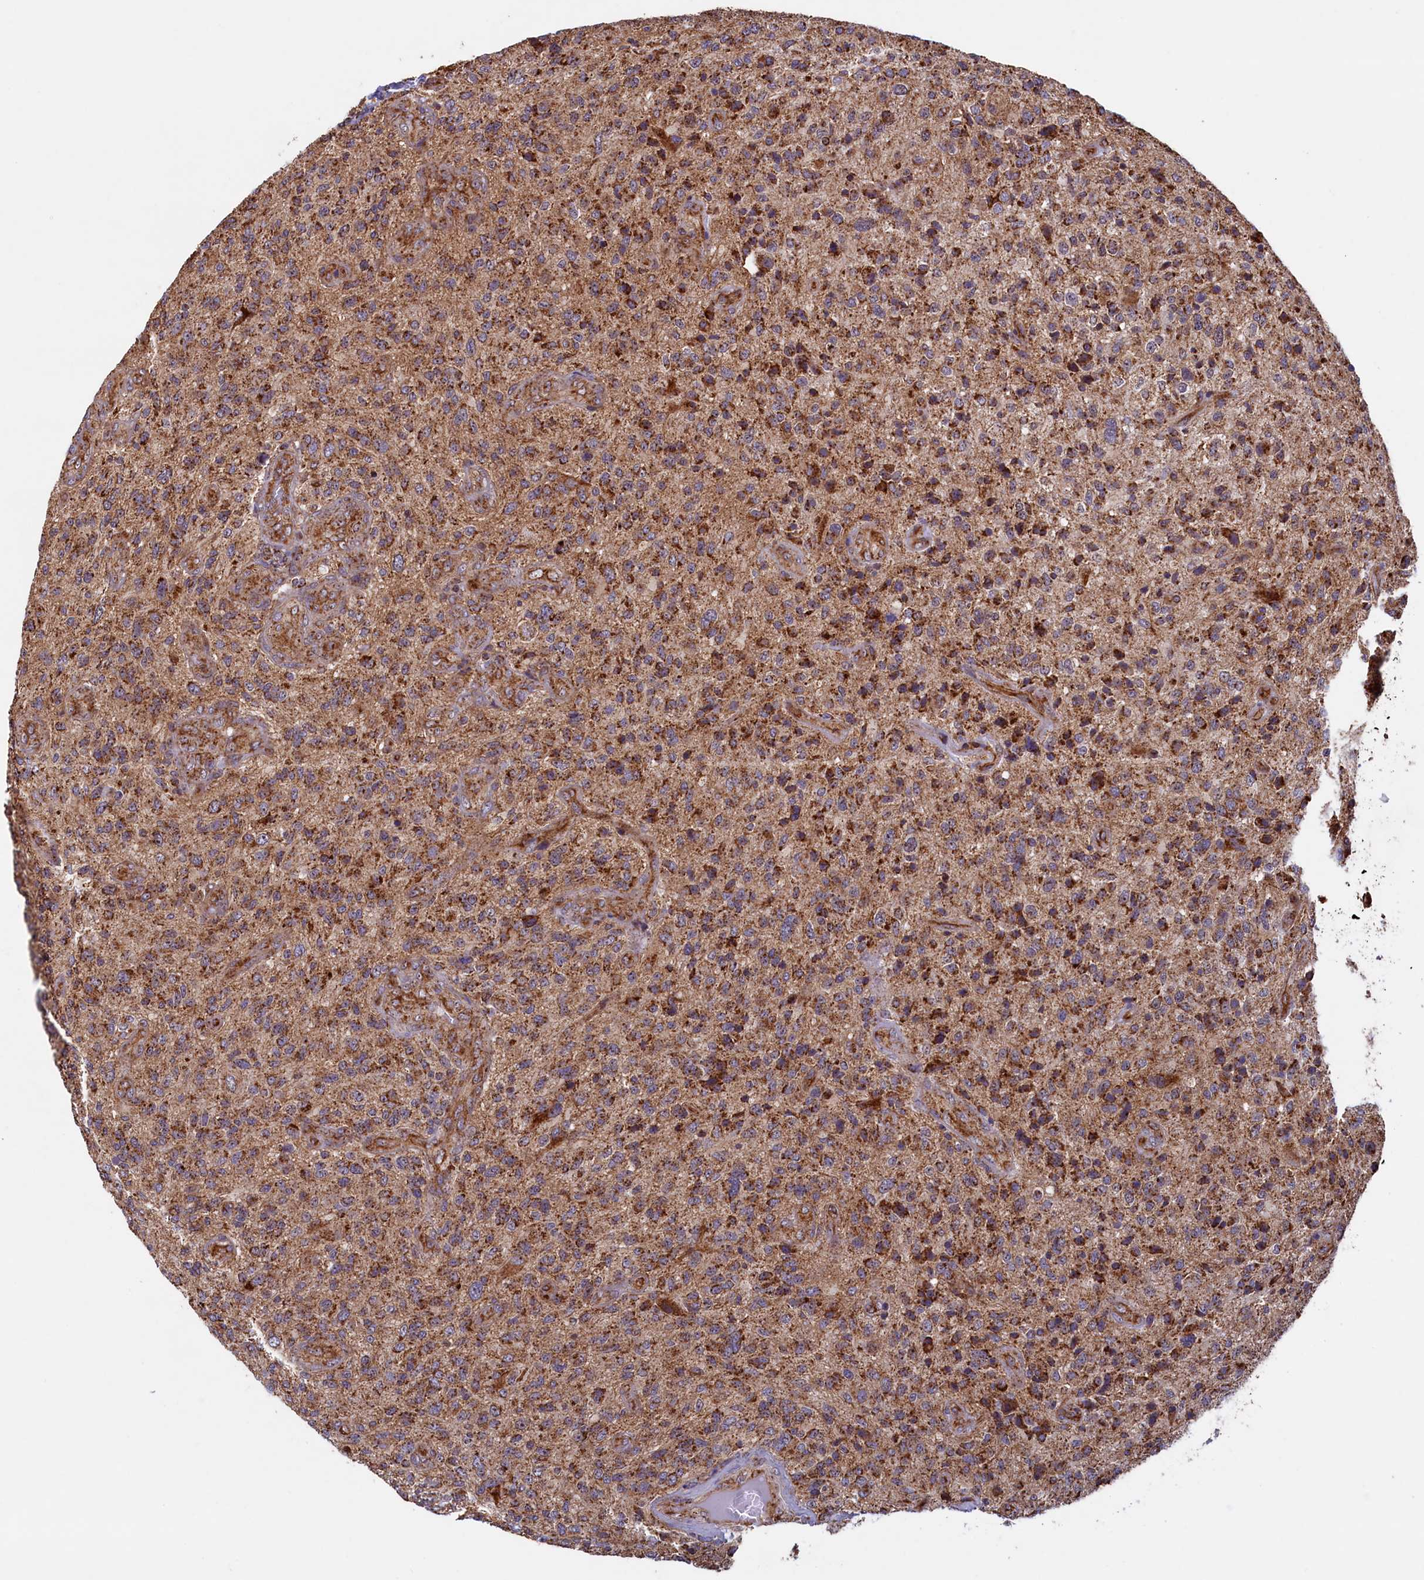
{"staining": {"intensity": "moderate", "quantity": ">75%", "location": "cytoplasmic/membranous"}, "tissue": "glioma", "cell_type": "Tumor cells", "image_type": "cancer", "snomed": [{"axis": "morphology", "description": "Glioma, malignant, High grade"}, {"axis": "topography", "description": "Brain"}], "caption": "A brown stain shows moderate cytoplasmic/membranous expression of a protein in glioma tumor cells.", "gene": "UBE3B", "patient": {"sex": "male", "age": 47}}